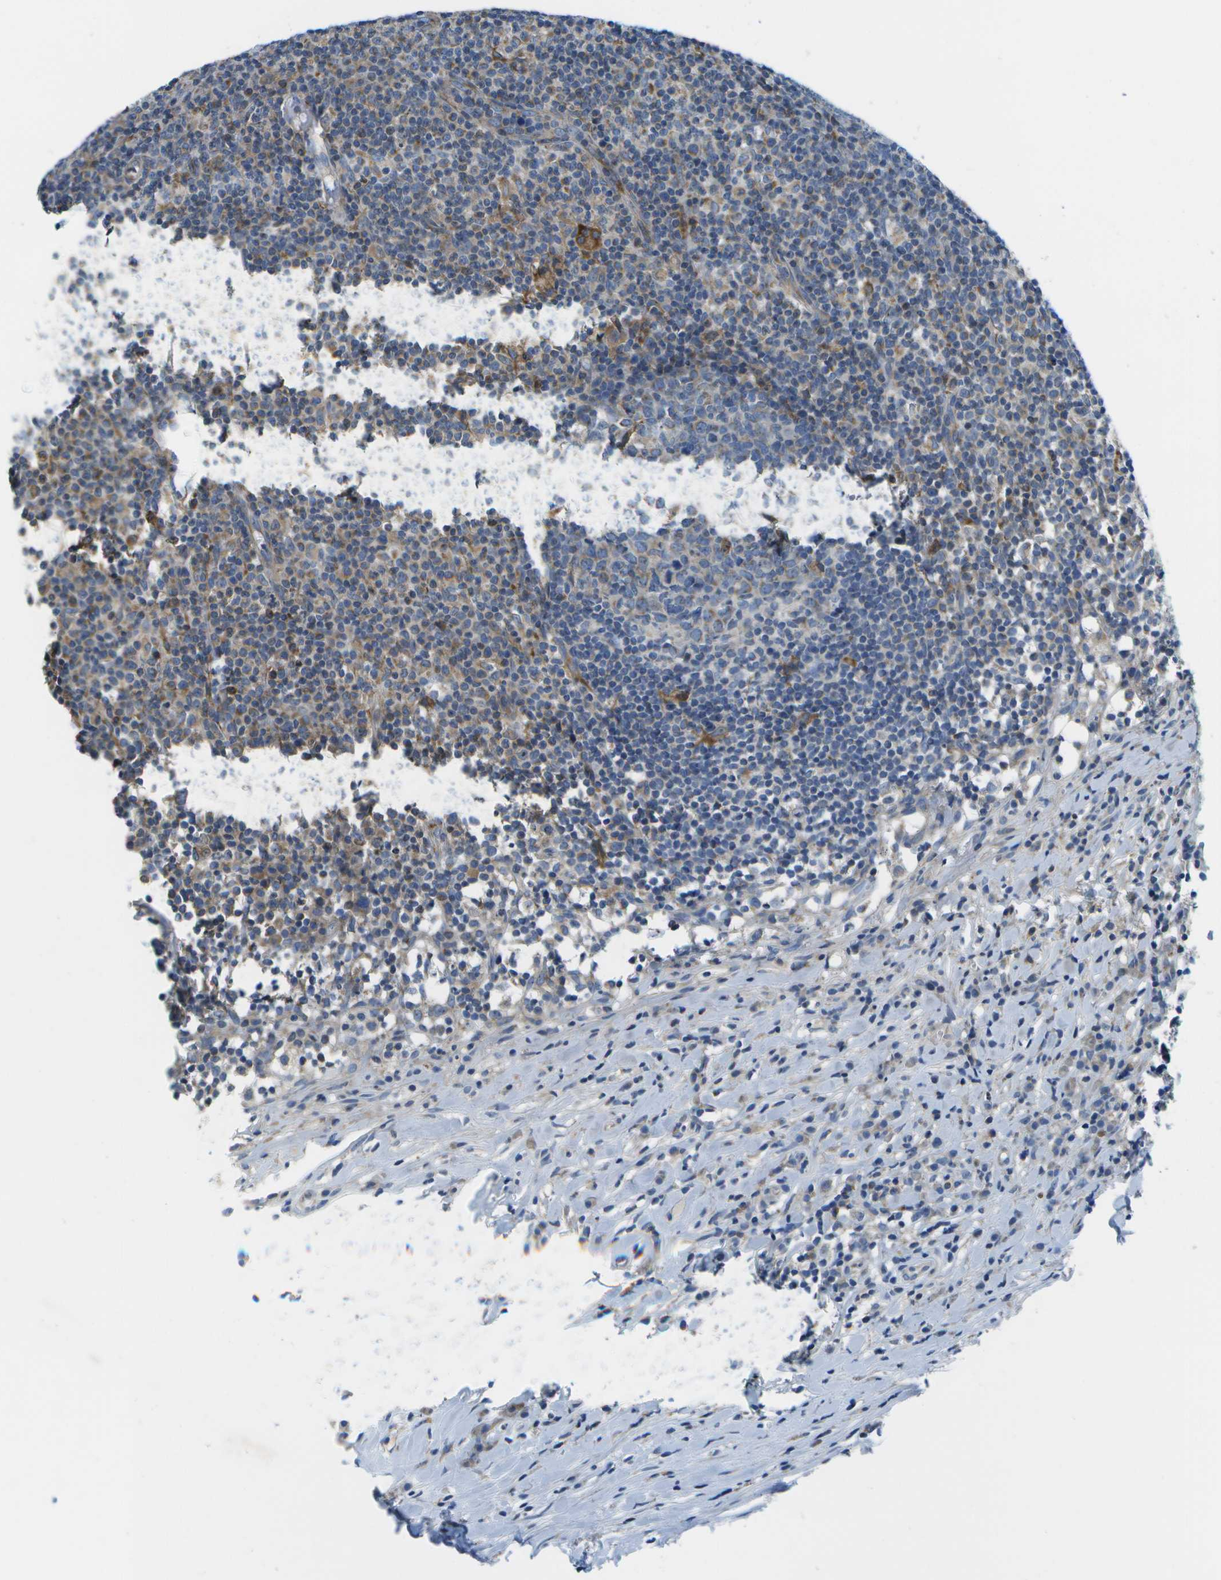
{"staining": {"intensity": "weak", "quantity": "25%-75%", "location": "cytoplasmic/membranous"}, "tissue": "lymph node", "cell_type": "Germinal center cells", "image_type": "normal", "snomed": [{"axis": "morphology", "description": "Normal tissue, NOS"}, {"axis": "morphology", "description": "Inflammation, NOS"}, {"axis": "topography", "description": "Lymph node"}], "caption": "Weak cytoplasmic/membranous protein expression is seen in approximately 25%-75% of germinal center cells in lymph node. Immunohistochemistry (ihc) stains the protein of interest in brown and the nuclei are stained blue.", "gene": "GDF5", "patient": {"sex": "male", "age": 55}}